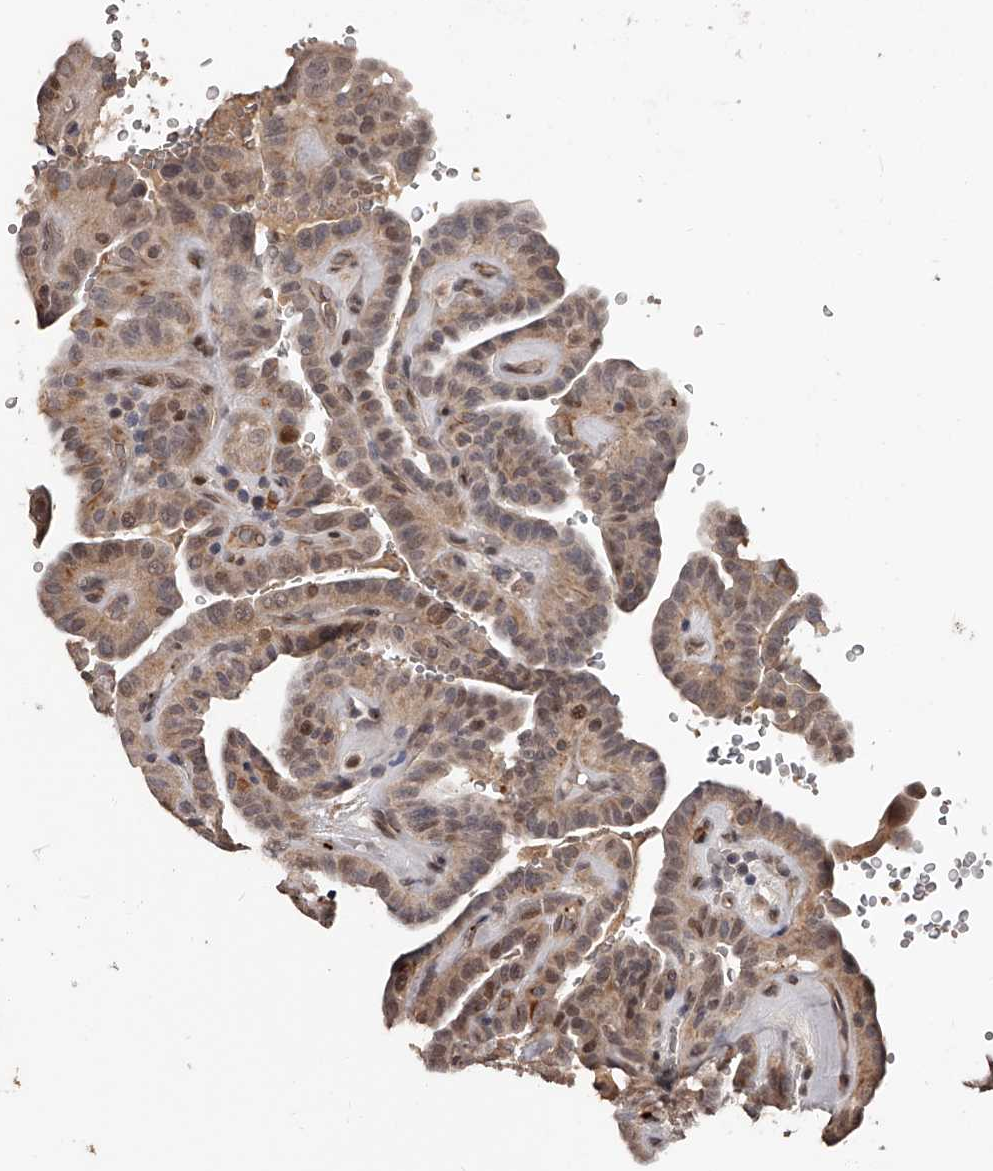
{"staining": {"intensity": "weak", "quantity": ">75%", "location": "cytoplasmic/membranous,nuclear"}, "tissue": "thyroid cancer", "cell_type": "Tumor cells", "image_type": "cancer", "snomed": [{"axis": "morphology", "description": "Papillary adenocarcinoma, NOS"}, {"axis": "topography", "description": "Thyroid gland"}], "caption": "An immunohistochemistry (IHC) micrograph of neoplastic tissue is shown. Protein staining in brown shows weak cytoplasmic/membranous and nuclear positivity in thyroid cancer (papillary adenocarcinoma) within tumor cells.", "gene": "URGCP", "patient": {"sex": "male", "age": 77}}